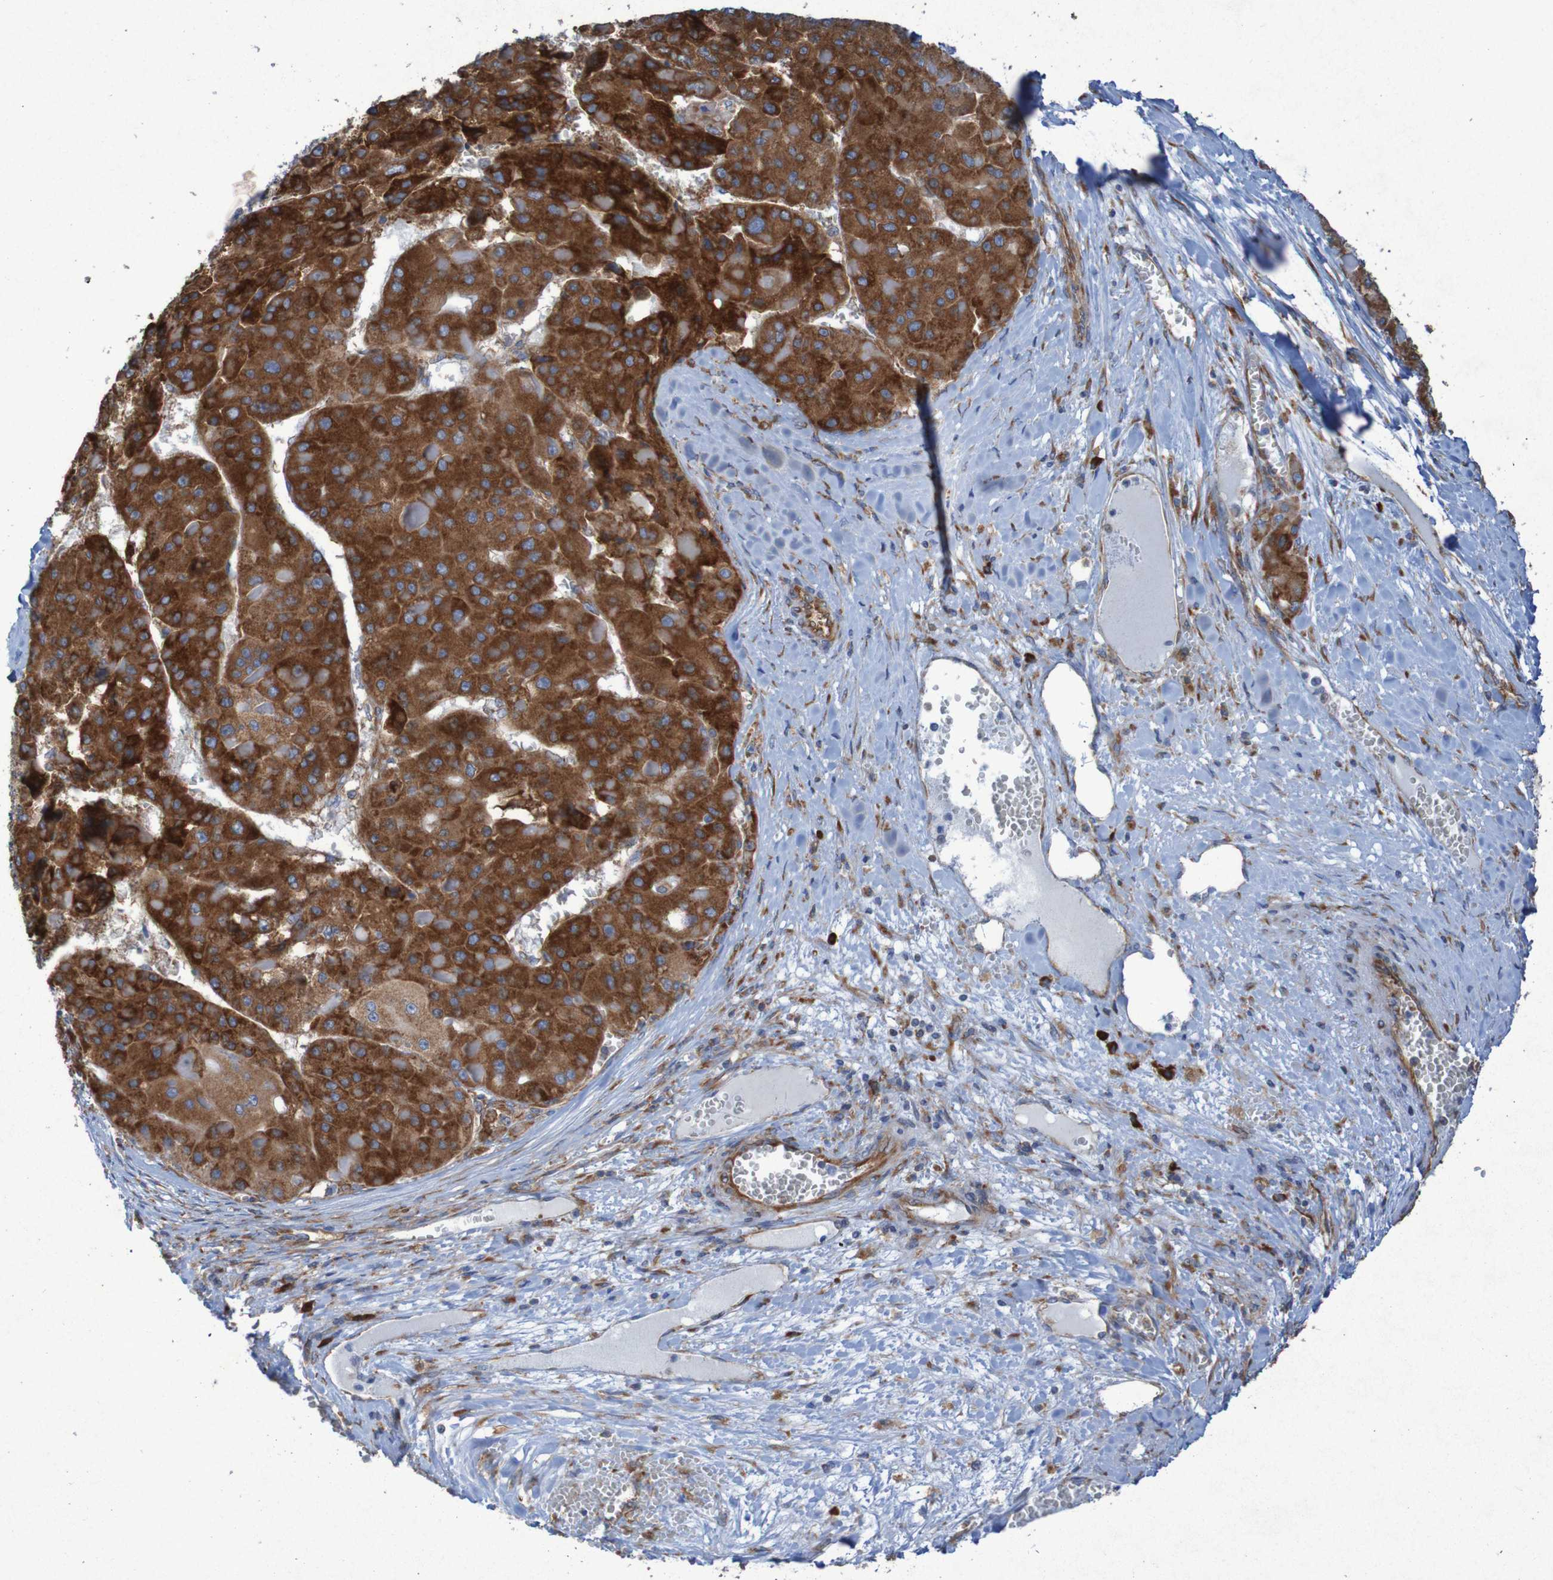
{"staining": {"intensity": "strong", "quantity": ">75%", "location": "cytoplasmic/membranous"}, "tissue": "liver cancer", "cell_type": "Tumor cells", "image_type": "cancer", "snomed": [{"axis": "morphology", "description": "Carcinoma, Hepatocellular, NOS"}, {"axis": "topography", "description": "Liver"}], "caption": "Immunohistochemistry (IHC) of liver cancer (hepatocellular carcinoma) exhibits high levels of strong cytoplasmic/membranous expression in about >75% of tumor cells.", "gene": "RPL10", "patient": {"sex": "female", "age": 73}}